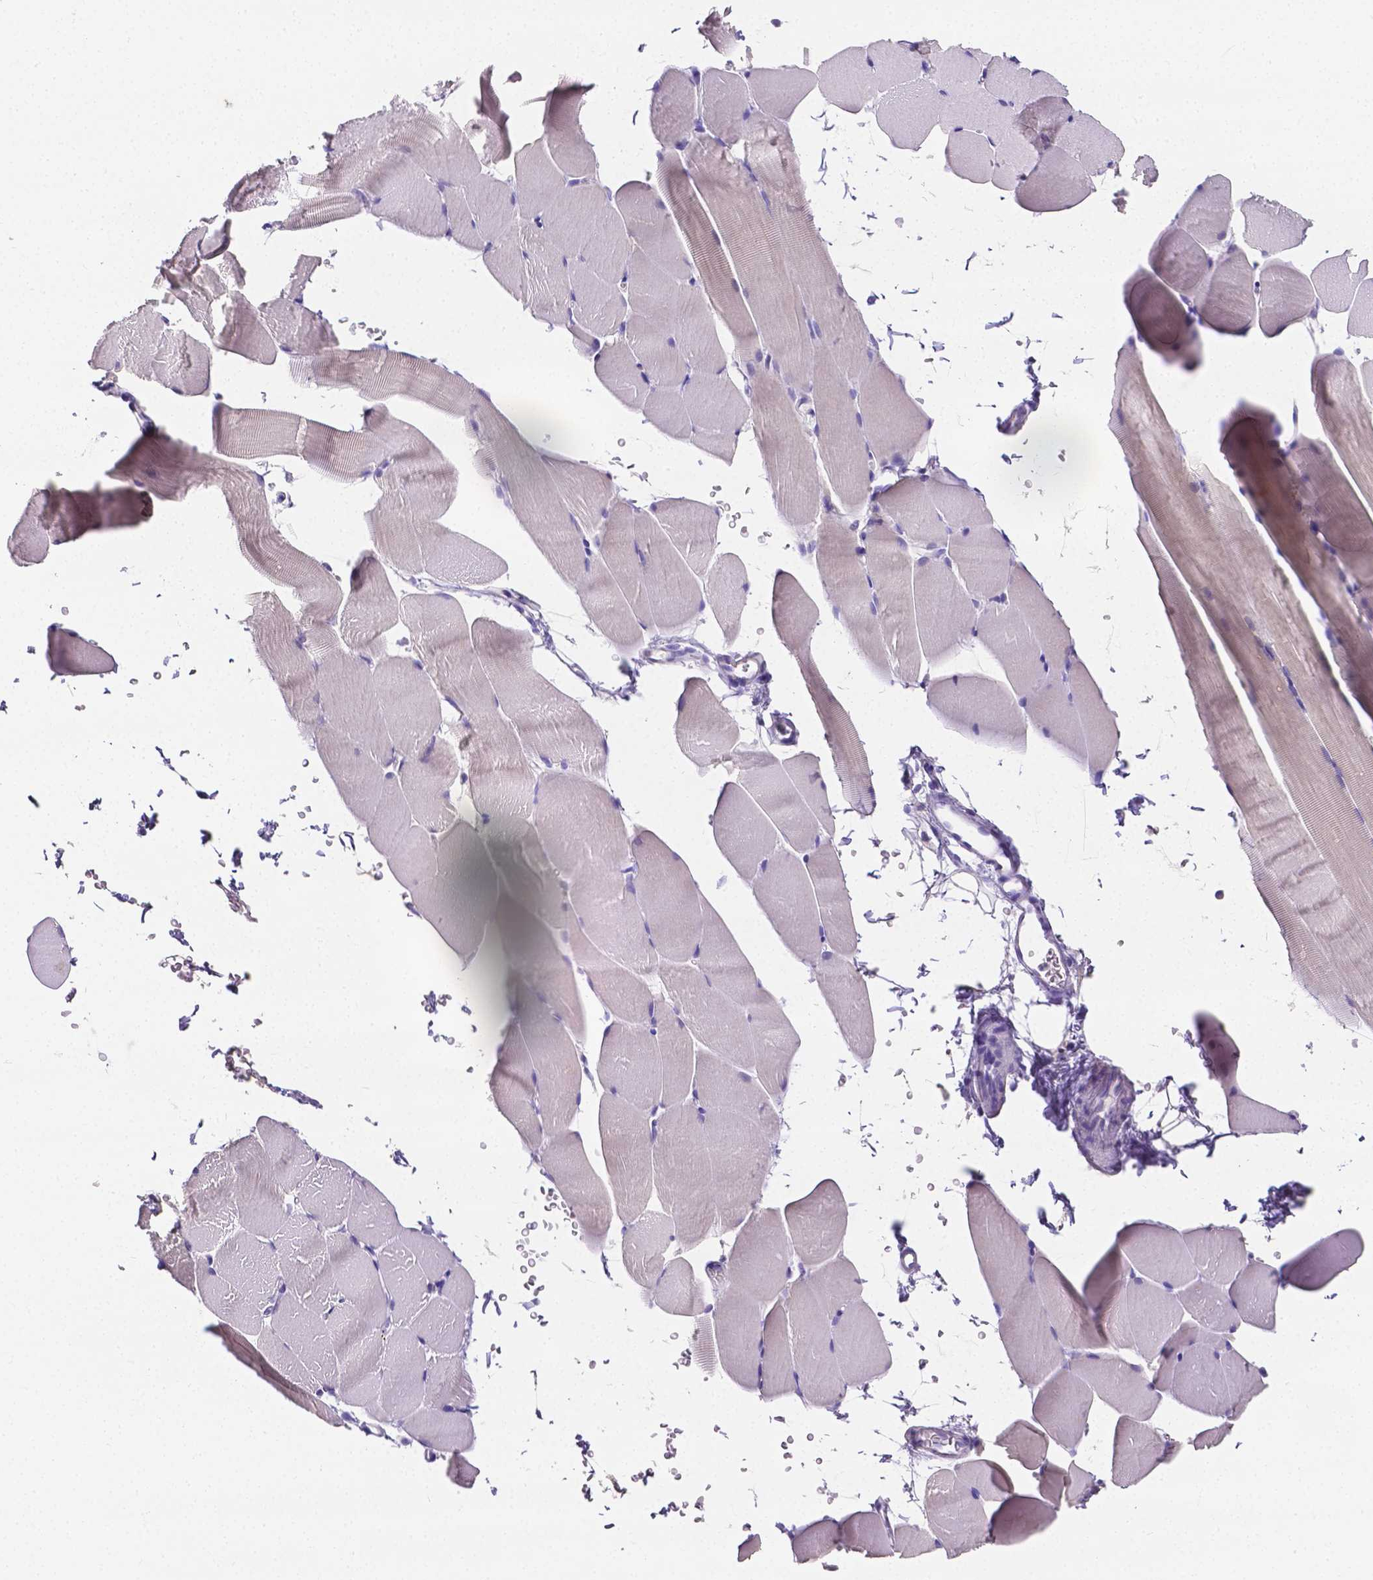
{"staining": {"intensity": "negative", "quantity": "none", "location": "none"}, "tissue": "skeletal muscle", "cell_type": "Myocytes", "image_type": "normal", "snomed": [{"axis": "morphology", "description": "Normal tissue, NOS"}, {"axis": "topography", "description": "Skeletal muscle"}], "caption": "This is an IHC photomicrograph of normal human skeletal muscle. There is no expression in myocytes.", "gene": "SLC22A2", "patient": {"sex": "female", "age": 37}}